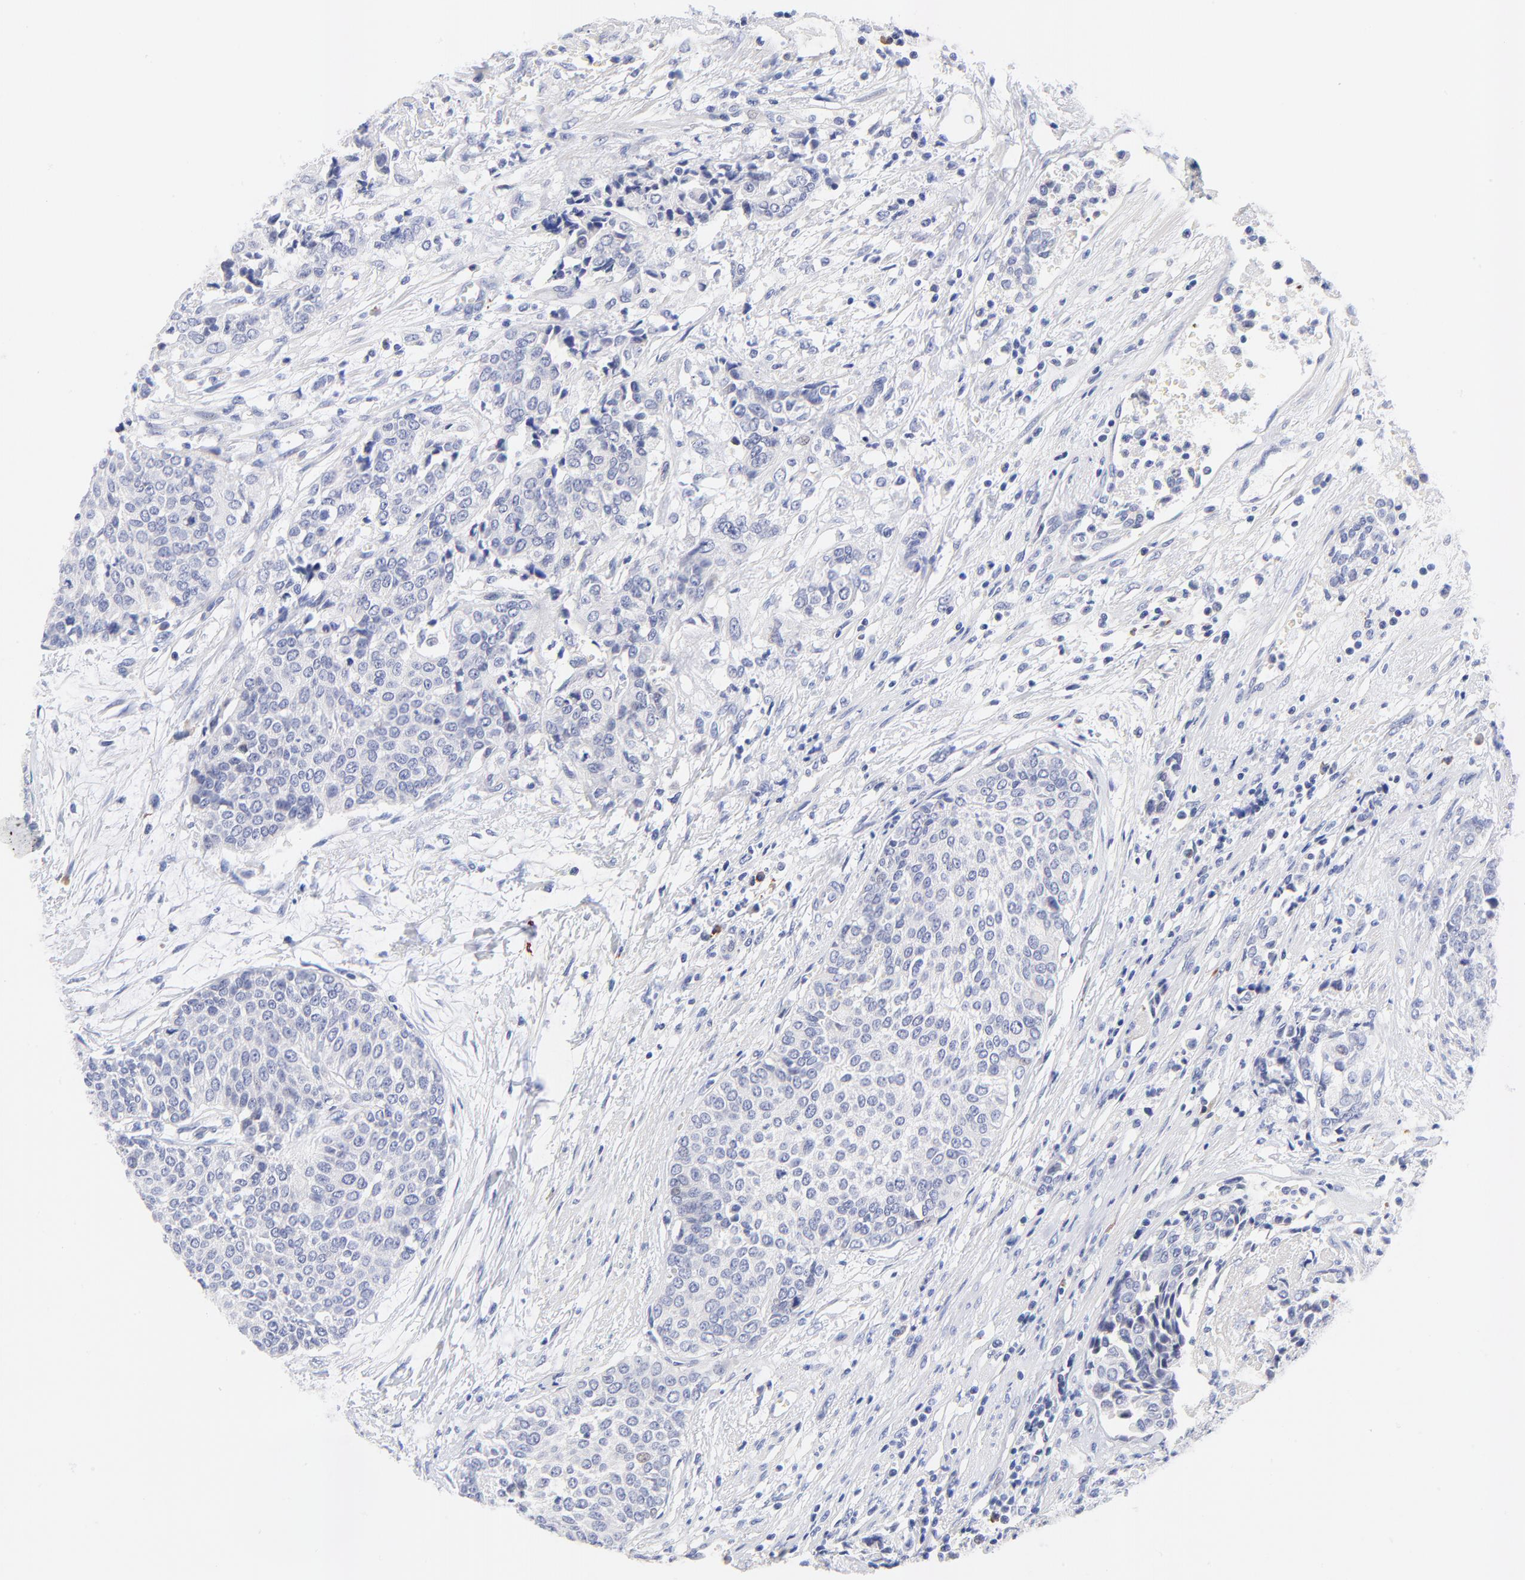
{"staining": {"intensity": "negative", "quantity": "none", "location": "none"}, "tissue": "urothelial cancer", "cell_type": "Tumor cells", "image_type": "cancer", "snomed": [{"axis": "morphology", "description": "Urothelial carcinoma, Low grade"}, {"axis": "topography", "description": "Urinary bladder"}], "caption": "Photomicrograph shows no protein expression in tumor cells of urothelial cancer tissue.", "gene": "AFF2", "patient": {"sex": "female", "age": 73}}